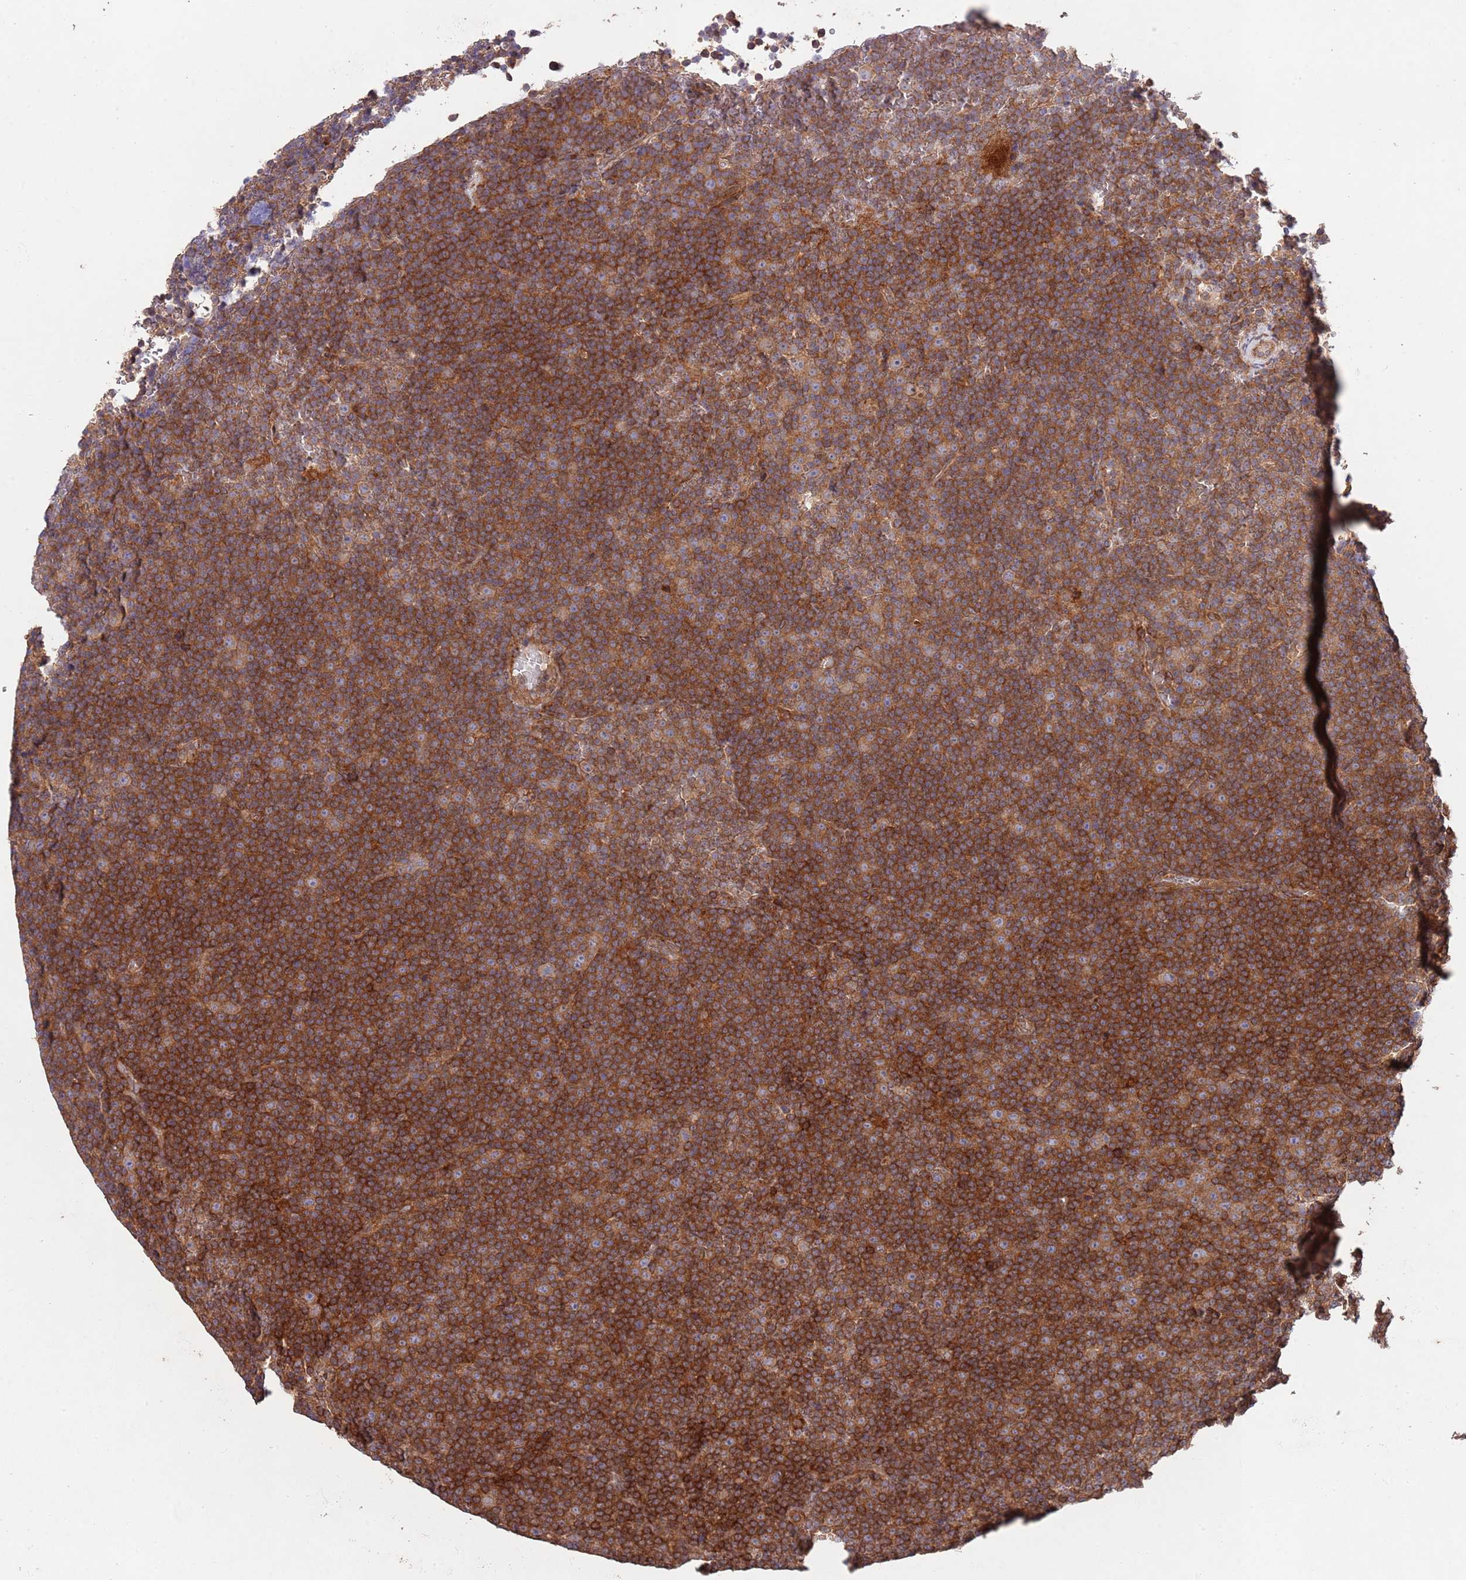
{"staining": {"intensity": "moderate", "quantity": ">75%", "location": "cytoplasmic/membranous"}, "tissue": "lymphoma", "cell_type": "Tumor cells", "image_type": "cancer", "snomed": [{"axis": "morphology", "description": "Malignant lymphoma, non-Hodgkin's type, Low grade"}, {"axis": "topography", "description": "Lymph node"}], "caption": "Moderate cytoplasmic/membranous protein positivity is seen in about >75% of tumor cells in lymphoma. Ihc stains the protein of interest in brown and the nuclei are stained blue.", "gene": "RNF19B", "patient": {"sex": "female", "age": 67}}